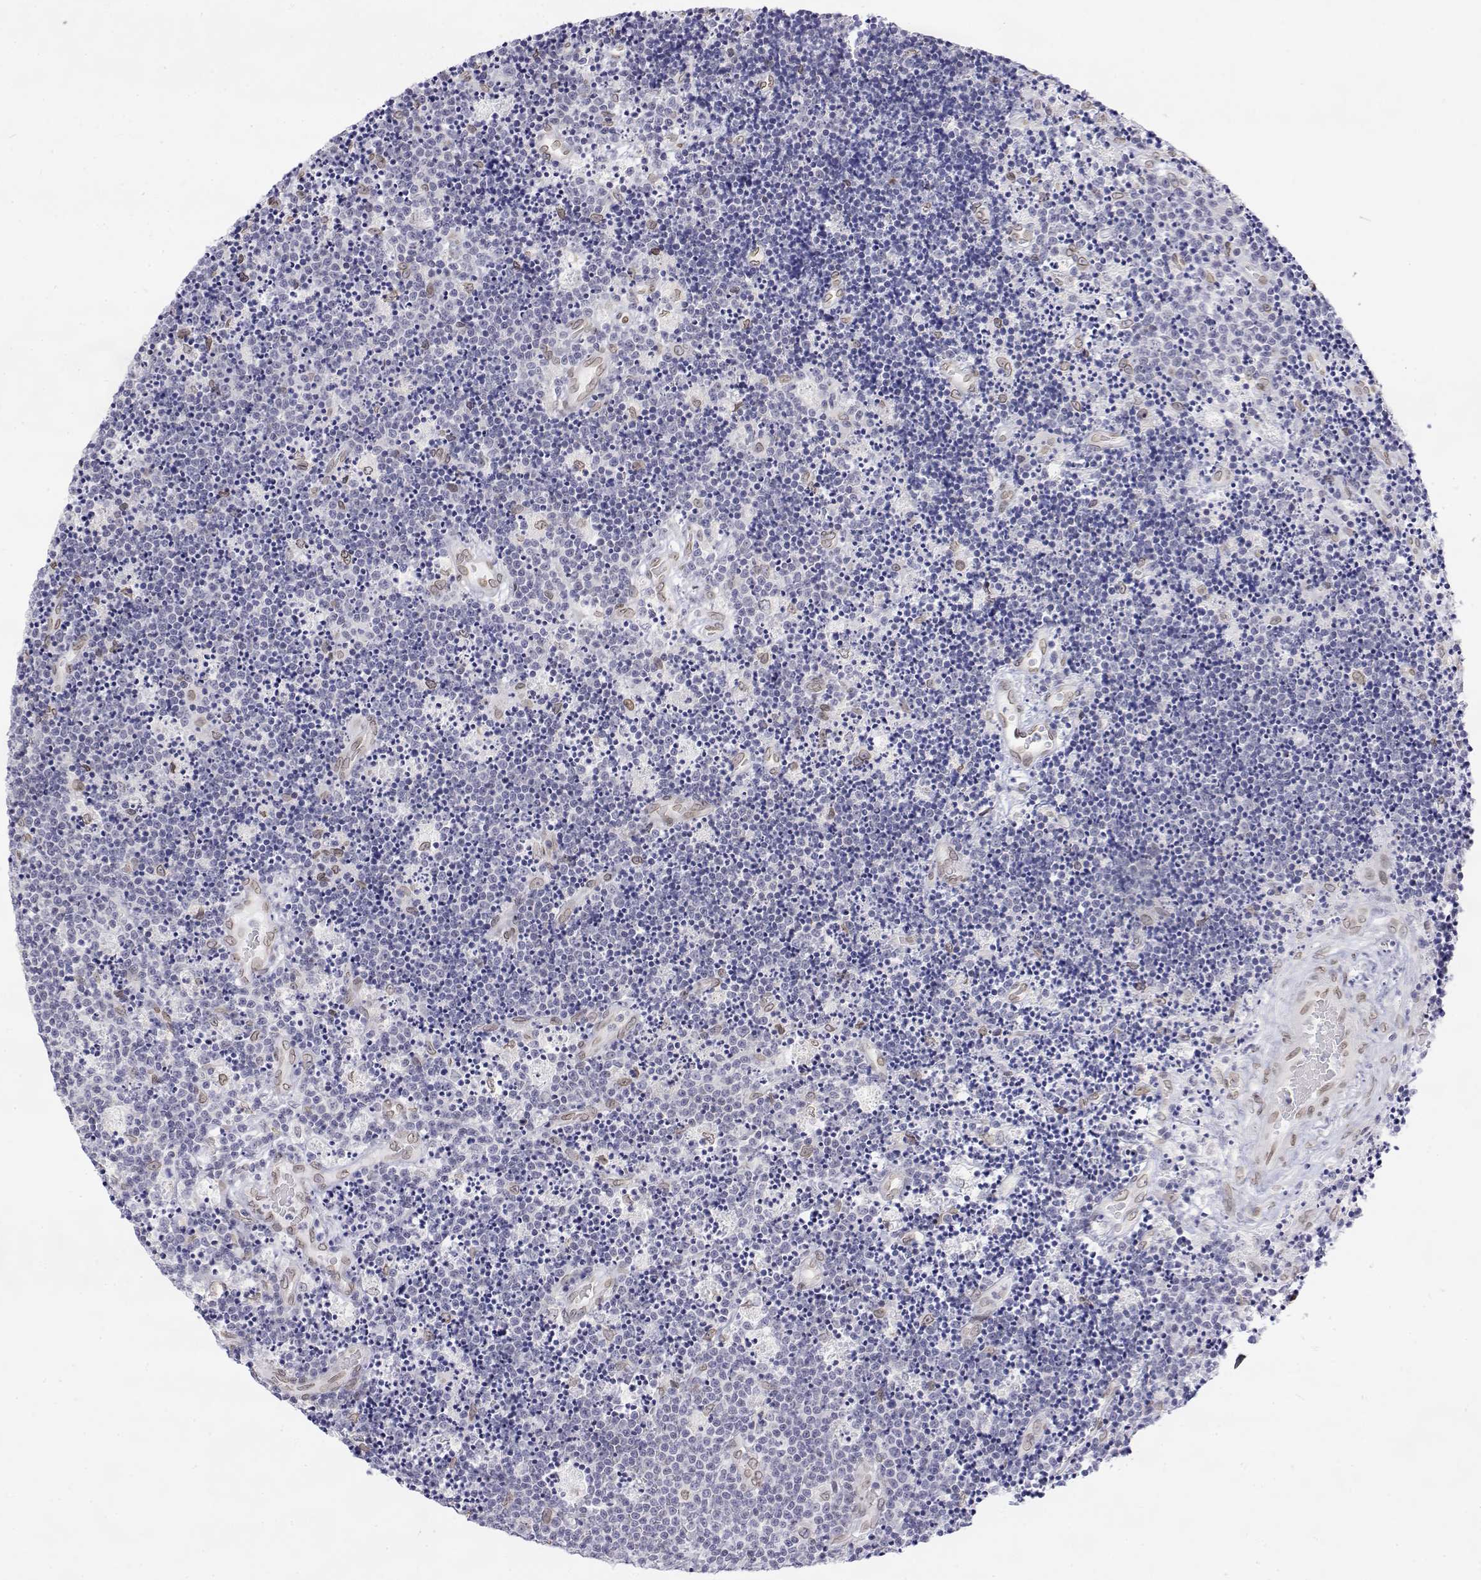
{"staining": {"intensity": "negative", "quantity": "none", "location": "none"}, "tissue": "lymphoma", "cell_type": "Tumor cells", "image_type": "cancer", "snomed": [{"axis": "morphology", "description": "Malignant lymphoma, non-Hodgkin's type, Low grade"}, {"axis": "topography", "description": "Brain"}], "caption": "The photomicrograph reveals no significant staining in tumor cells of low-grade malignant lymphoma, non-Hodgkin's type. (DAB (3,3'-diaminobenzidine) immunohistochemistry (IHC) with hematoxylin counter stain).", "gene": "ZNF532", "patient": {"sex": "female", "age": 66}}